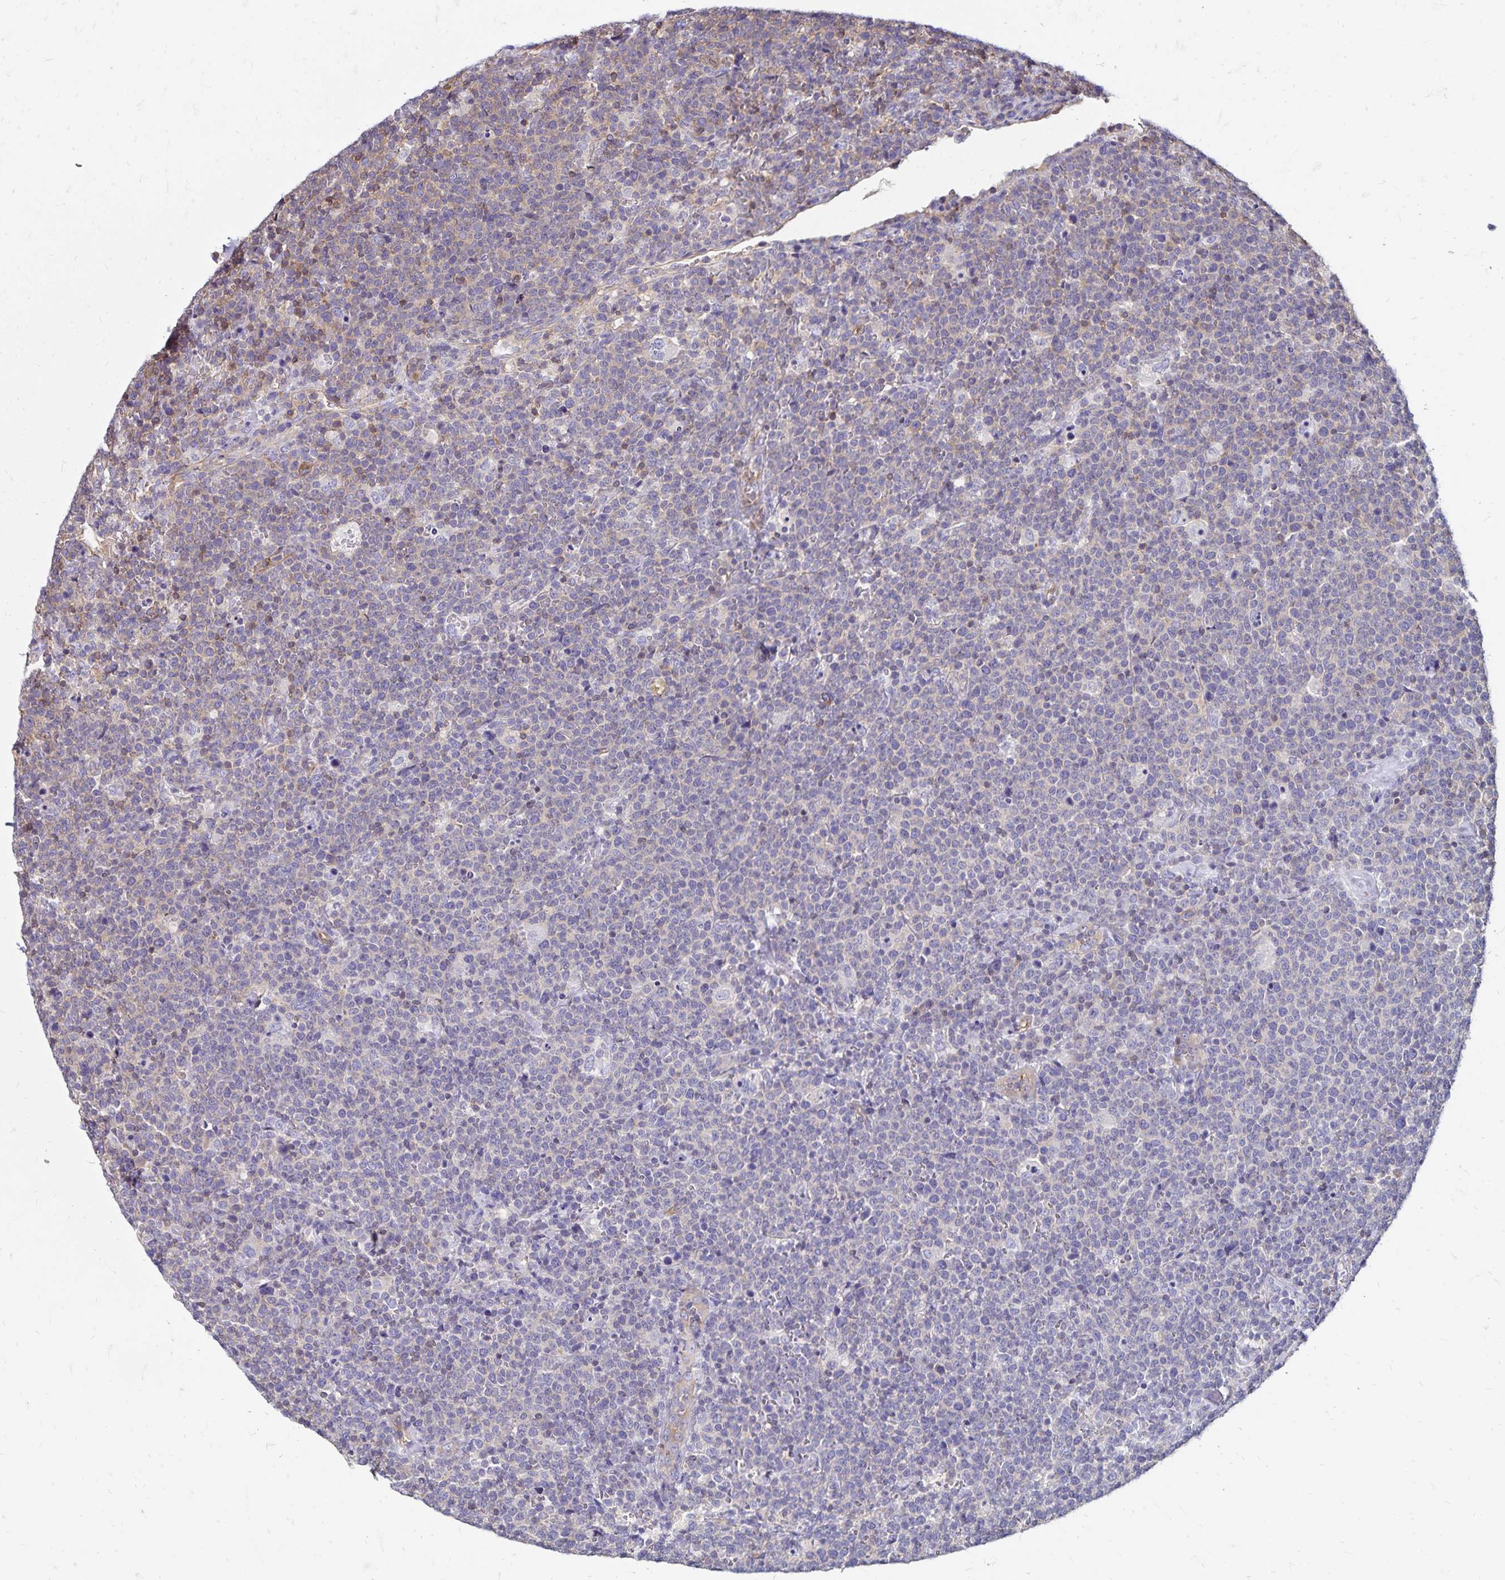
{"staining": {"intensity": "negative", "quantity": "none", "location": "none"}, "tissue": "lymphoma", "cell_type": "Tumor cells", "image_type": "cancer", "snomed": [{"axis": "morphology", "description": "Malignant lymphoma, non-Hodgkin's type, High grade"}, {"axis": "topography", "description": "Lymph node"}], "caption": "IHC photomicrograph of neoplastic tissue: lymphoma stained with DAB (3,3'-diaminobenzidine) exhibits no significant protein expression in tumor cells.", "gene": "RPRML", "patient": {"sex": "male", "age": 61}}